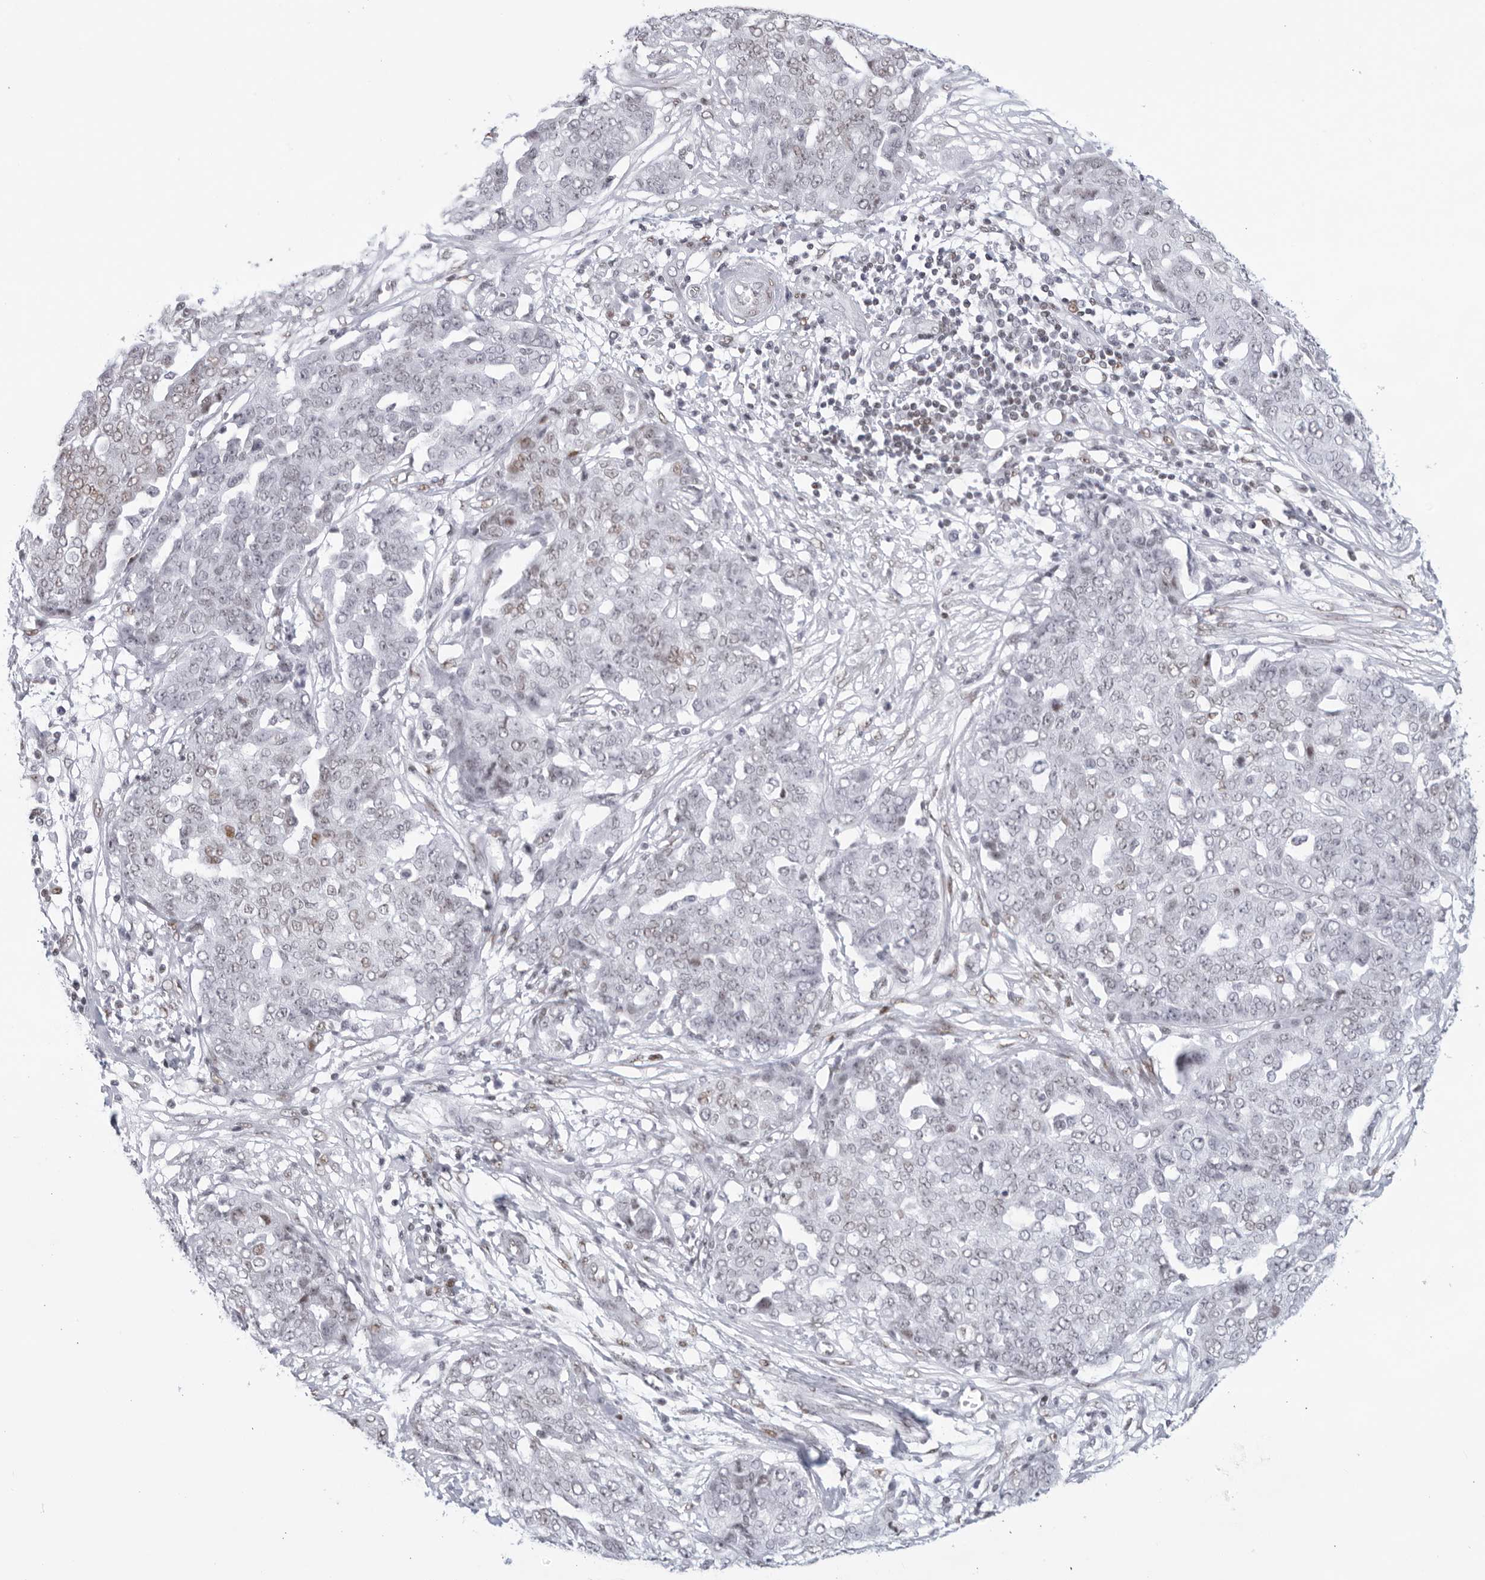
{"staining": {"intensity": "weak", "quantity": "<25%", "location": "nuclear"}, "tissue": "ovarian cancer", "cell_type": "Tumor cells", "image_type": "cancer", "snomed": [{"axis": "morphology", "description": "Cystadenocarcinoma, serous, NOS"}, {"axis": "topography", "description": "Soft tissue"}, {"axis": "topography", "description": "Ovary"}], "caption": "High magnification brightfield microscopy of ovarian cancer stained with DAB (brown) and counterstained with hematoxylin (blue): tumor cells show no significant staining.", "gene": "HP1BP3", "patient": {"sex": "female", "age": 57}}